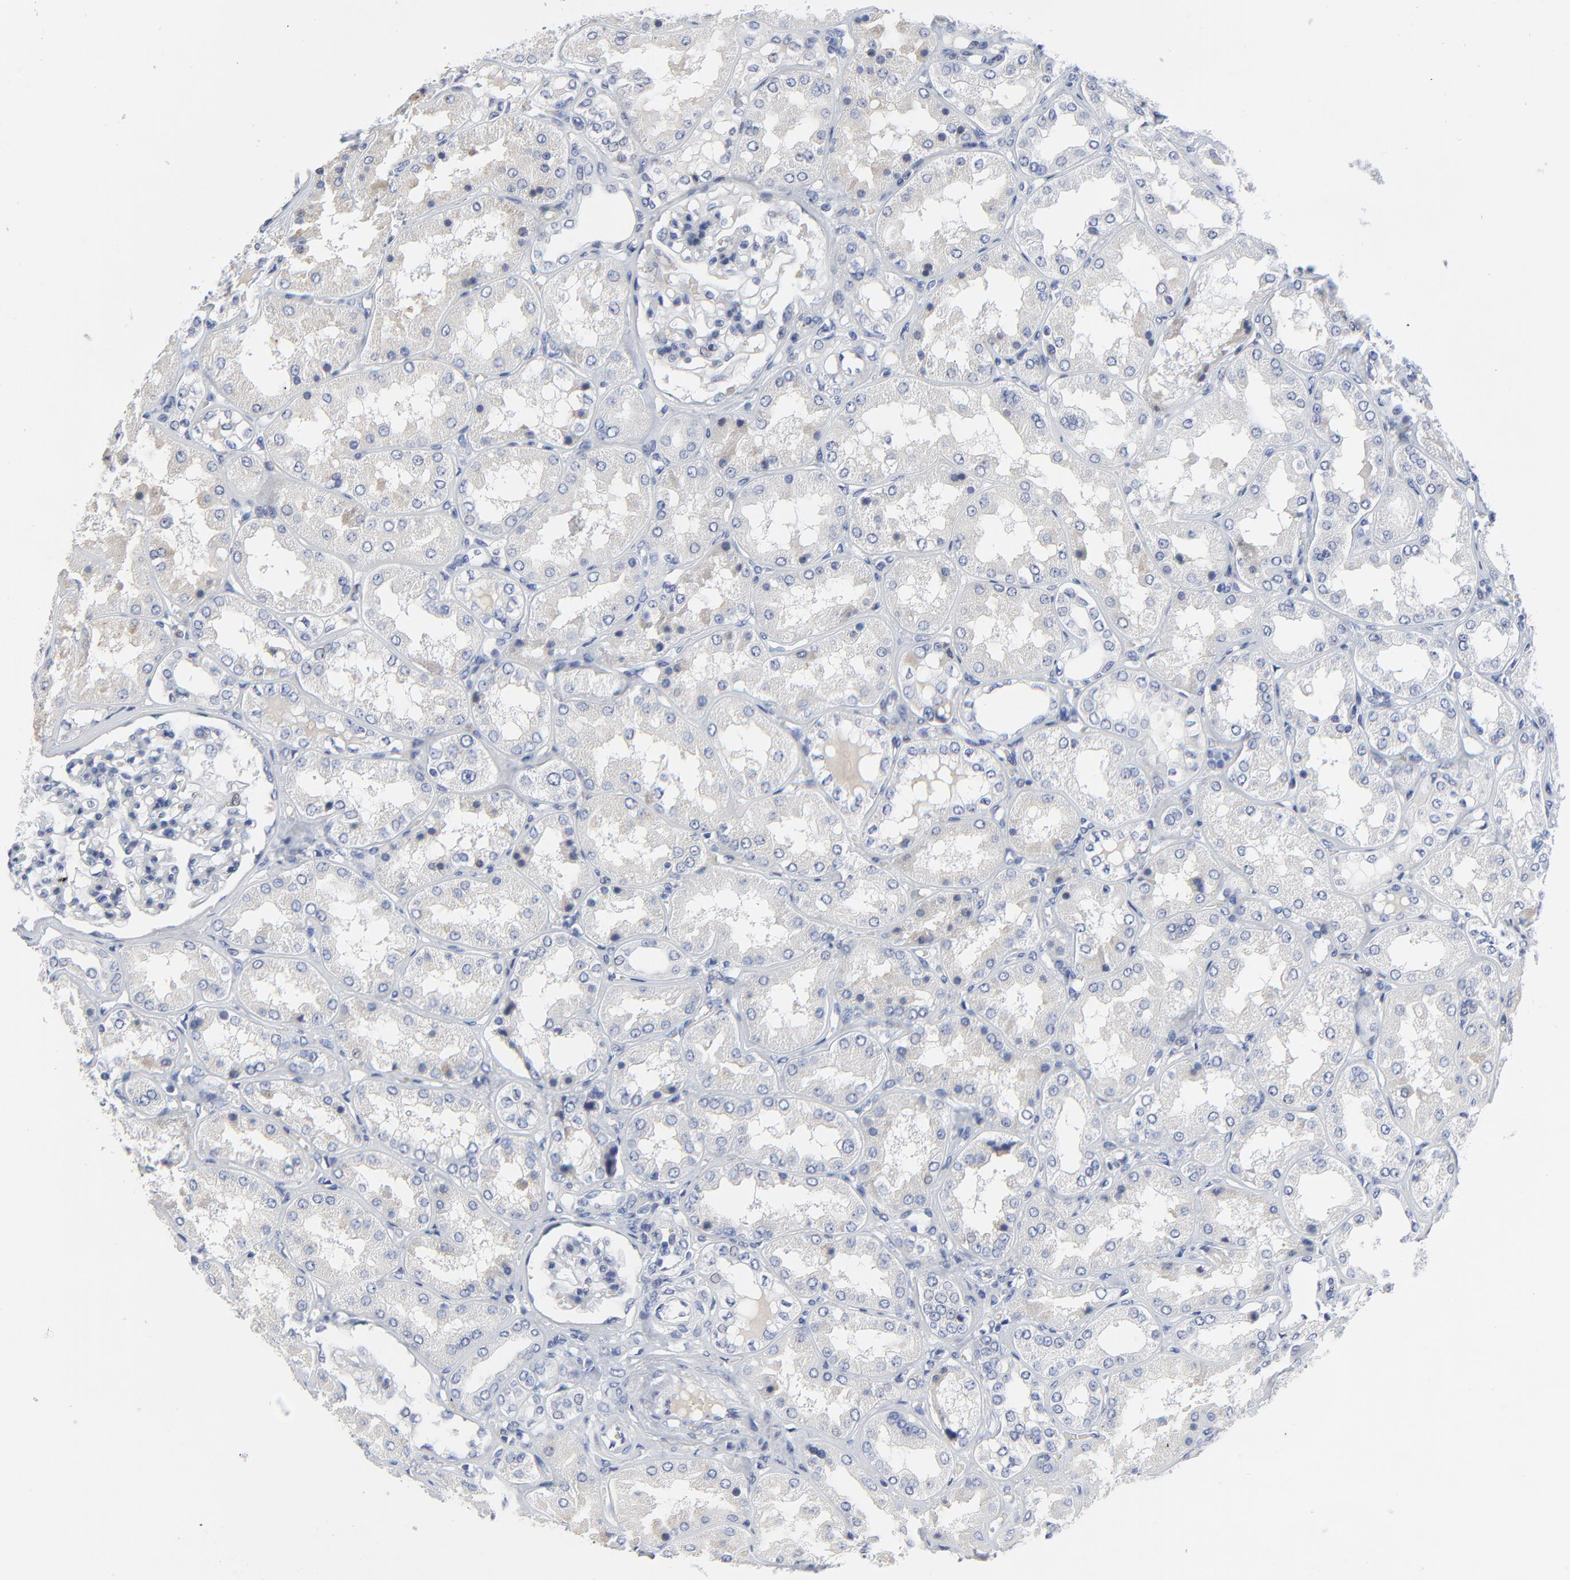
{"staining": {"intensity": "negative", "quantity": "none", "location": "none"}, "tissue": "kidney", "cell_type": "Cells in glomeruli", "image_type": "normal", "snomed": [{"axis": "morphology", "description": "Normal tissue, NOS"}, {"axis": "topography", "description": "Kidney"}], "caption": "Cells in glomeruli are negative for protein expression in unremarkable human kidney. Brightfield microscopy of immunohistochemistry stained with DAB (brown) and hematoxylin (blue), captured at high magnification.", "gene": "NLGN3", "patient": {"sex": "female", "age": 56}}